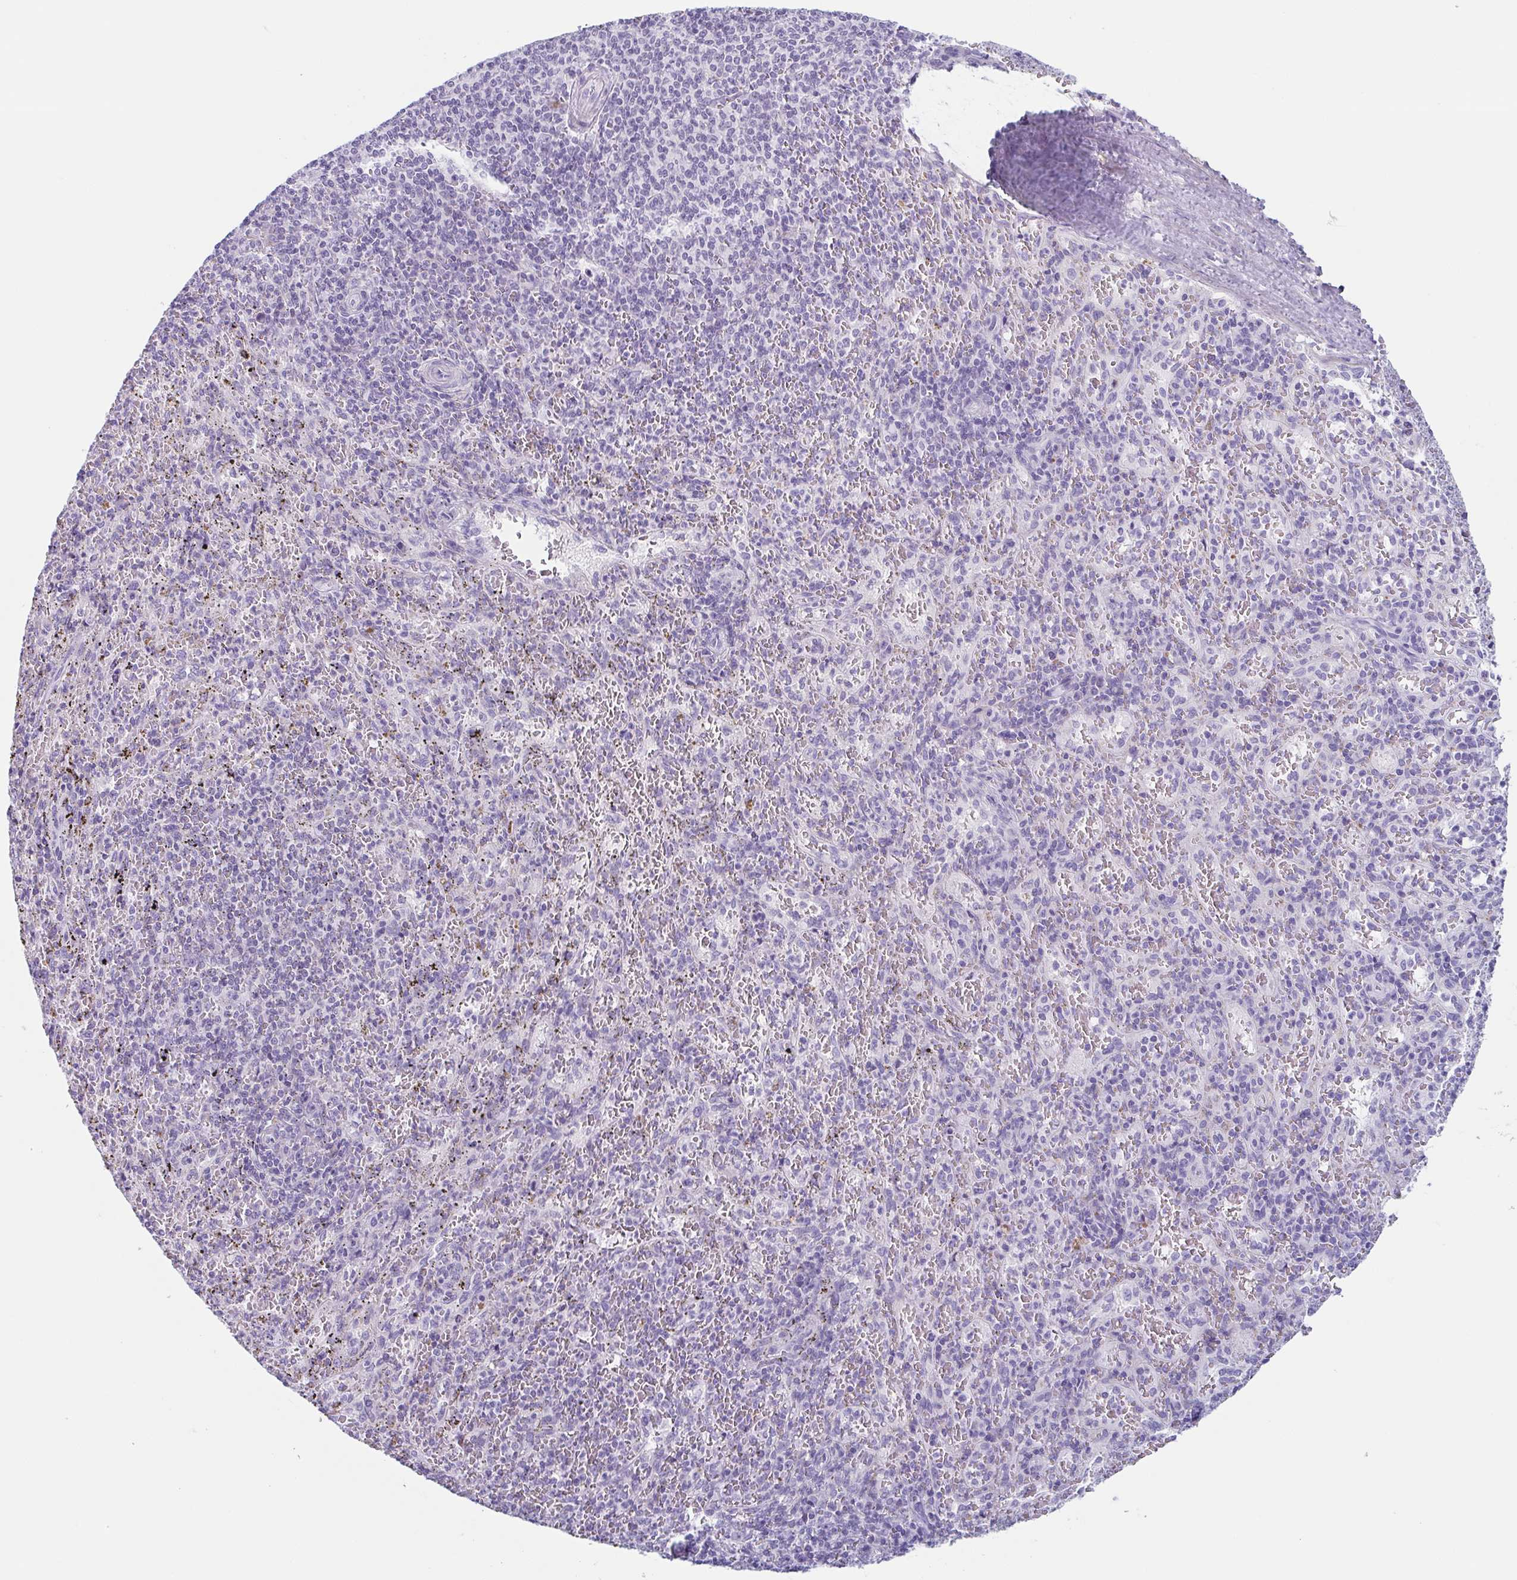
{"staining": {"intensity": "negative", "quantity": "none", "location": "none"}, "tissue": "spleen", "cell_type": "Cells in red pulp", "image_type": "normal", "snomed": [{"axis": "morphology", "description": "Normal tissue, NOS"}, {"axis": "topography", "description": "Spleen"}], "caption": "The image exhibits no staining of cells in red pulp in benign spleen.", "gene": "TAGLN3", "patient": {"sex": "male", "age": 57}}